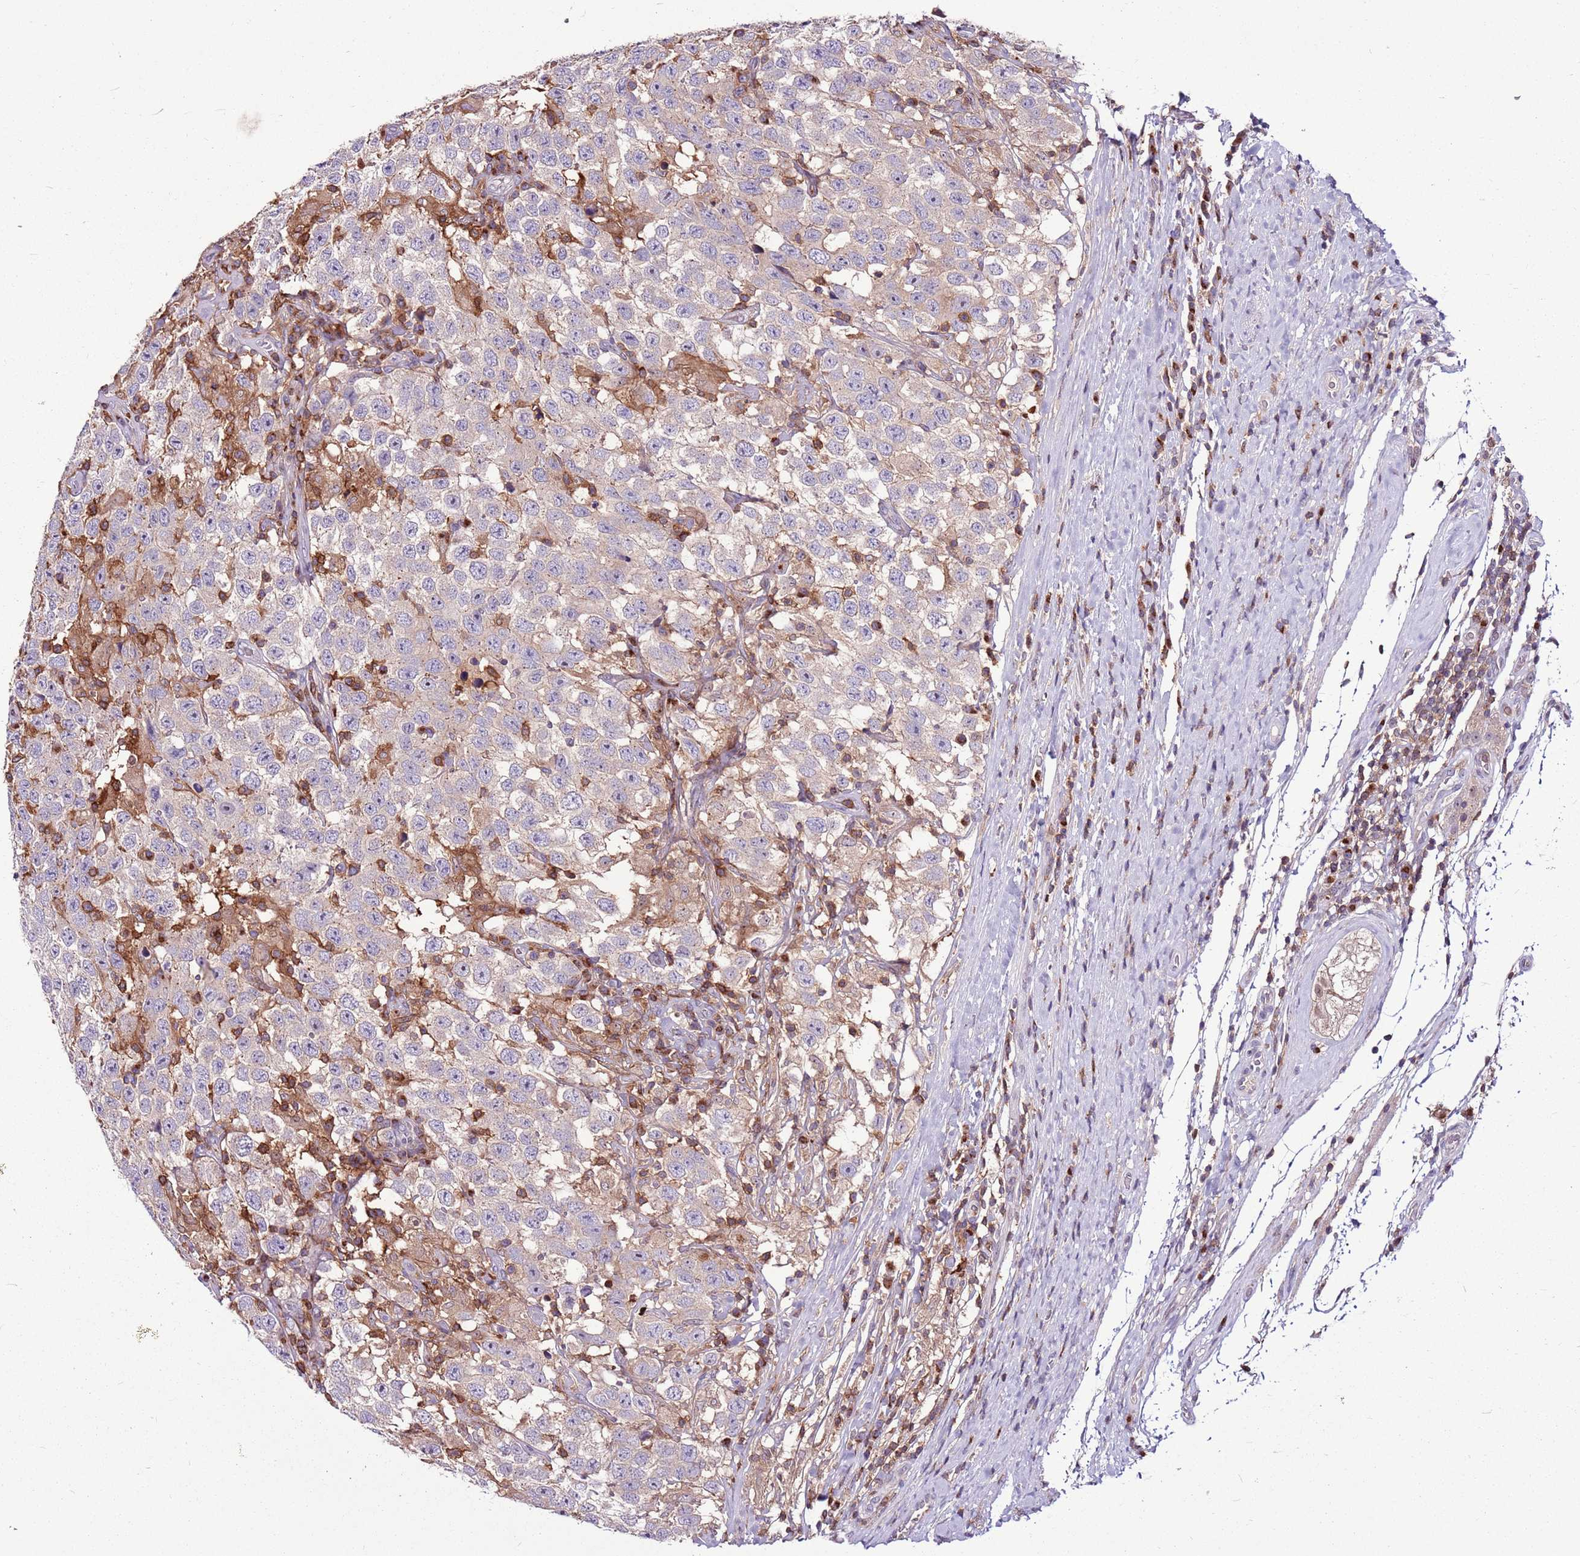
{"staining": {"intensity": "weak", "quantity": "<25%", "location": "cytoplasmic/membranous"}, "tissue": "testis cancer", "cell_type": "Tumor cells", "image_type": "cancer", "snomed": [{"axis": "morphology", "description": "Seminoma, NOS"}, {"axis": "topography", "description": "Testis"}], "caption": "Immunohistochemistry (IHC) of testis cancer (seminoma) demonstrates no staining in tumor cells.", "gene": "ZSWIM1", "patient": {"sex": "male", "age": 41}}